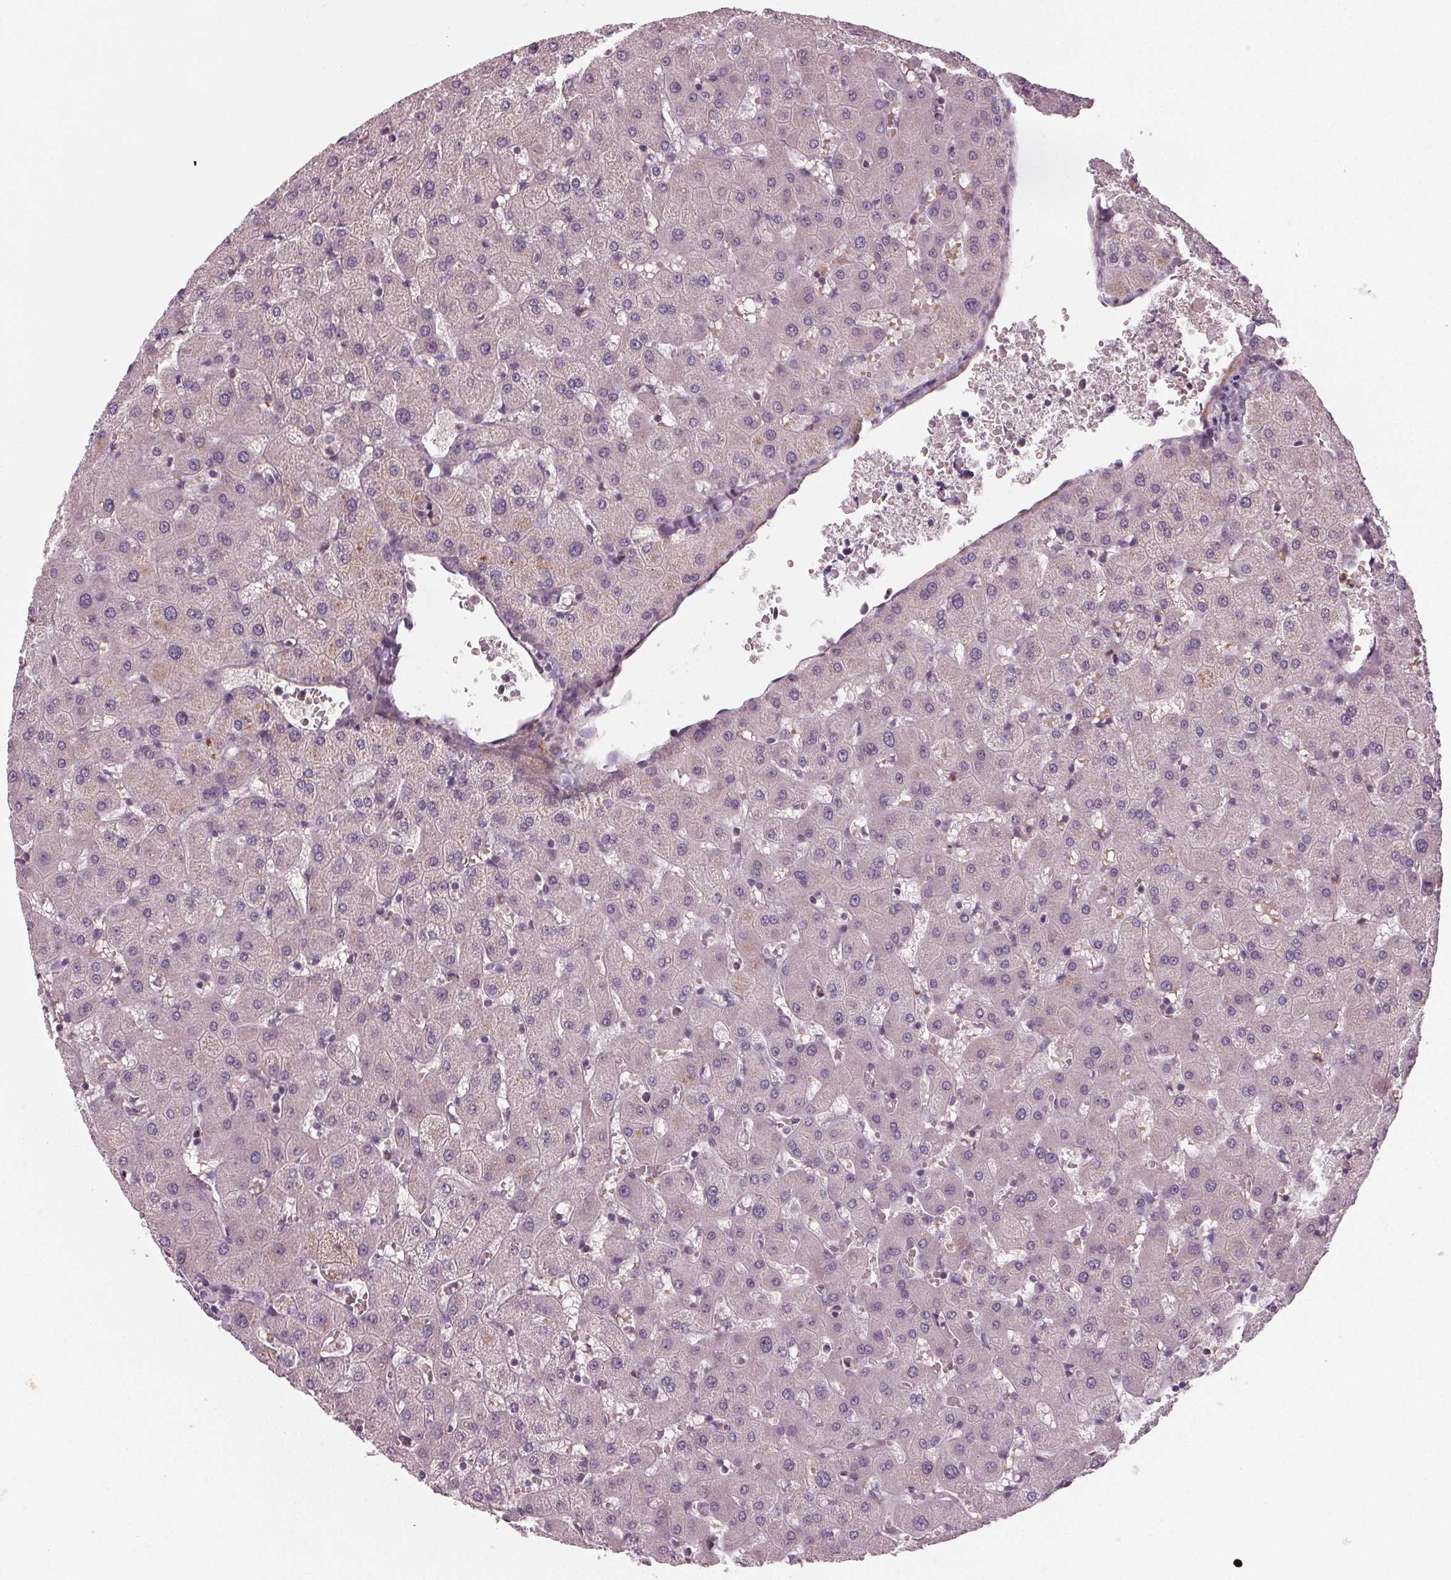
{"staining": {"intensity": "negative", "quantity": "none", "location": "none"}, "tissue": "liver", "cell_type": "Cholangiocytes", "image_type": "normal", "snomed": [{"axis": "morphology", "description": "Normal tissue, NOS"}, {"axis": "topography", "description": "Liver"}], "caption": "A high-resolution histopathology image shows immunohistochemistry staining of unremarkable liver, which reveals no significant expression in cholangiocytes.", "gene": "PDGFD", "patient": {"sex": "female", "age": 63}}